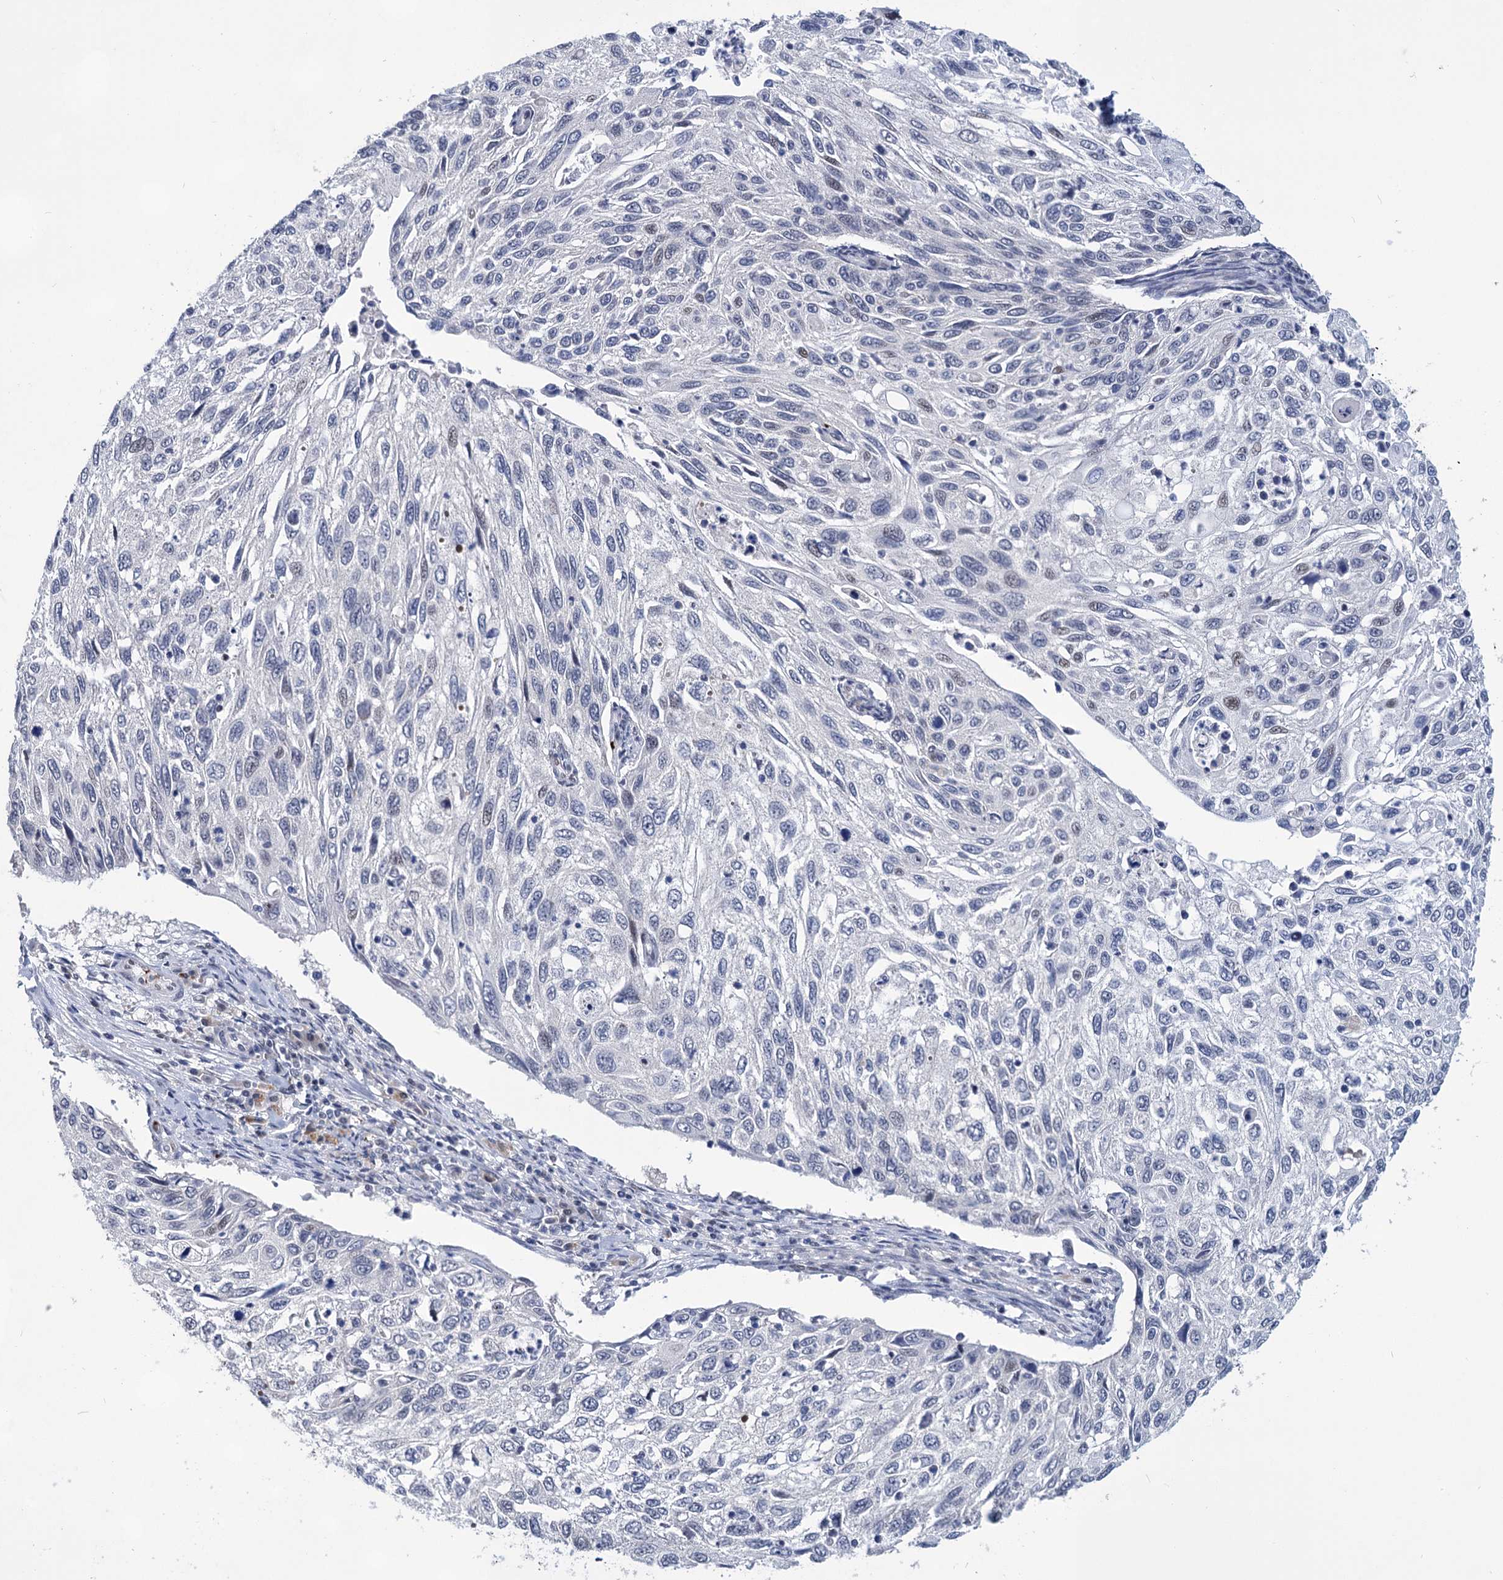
{"staining": {"intensity": "negative", "quantity": "none", "location": "none"}, "tissue": "cervical cancer", "cell_type": "Tumor cells", "image_type": "cancer", "snomed": [{"axis": "morphology", "description": "Squamous cell carcinoma, NOS"}, {"axis": "topography", "description": "Cervix"}], "caption": "DAB immunohistochemical staining of cervical cancer shows no significant positivity in tumor cells. (DAB immunohistochemistry (IHC) with hematoxylin counter stain).", "gene": "MON2", "patient": {"sex": "female", "age": 70}}